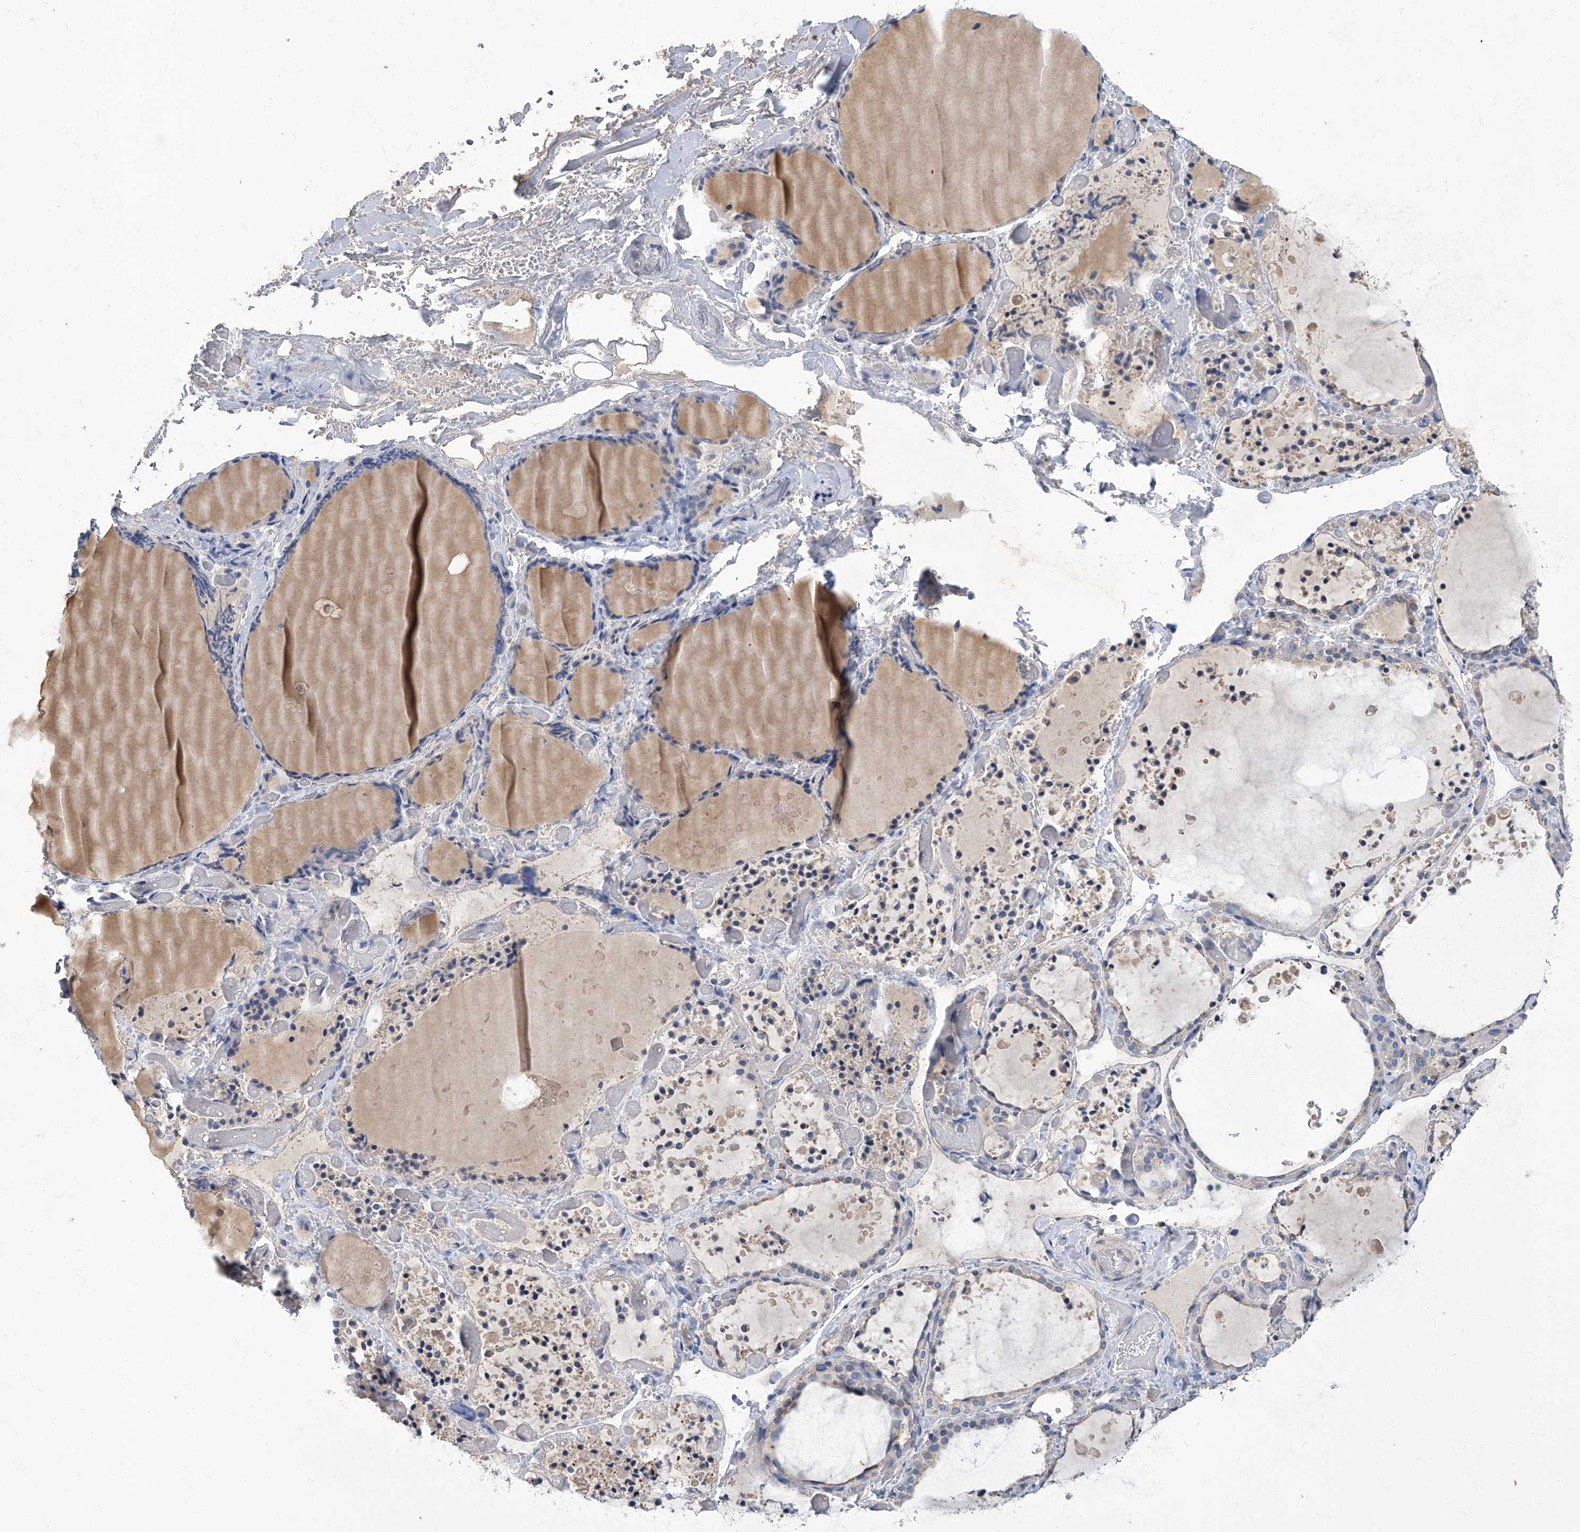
{"staining": {"intensity": "negative", "quantity": "none", "location": "none"}, "tissue": "thyroid gland", "cell_type": "Glandular cells", "image_type": "normal", "snomed": [{"axis": "morphology", "description": "Normal tissue, NOS"}, {"axis": "topography", "description": "Thyroid gland"}], "caption": "There is no significant positivity in glandular cells of thyroid gland. (DAB (3,3'-diaminobenzidine) IHC visualized using brightfield microscopy, high magnification).", "gene": "TGFBR1", "patient": {"sex": "female", "age": 44}}